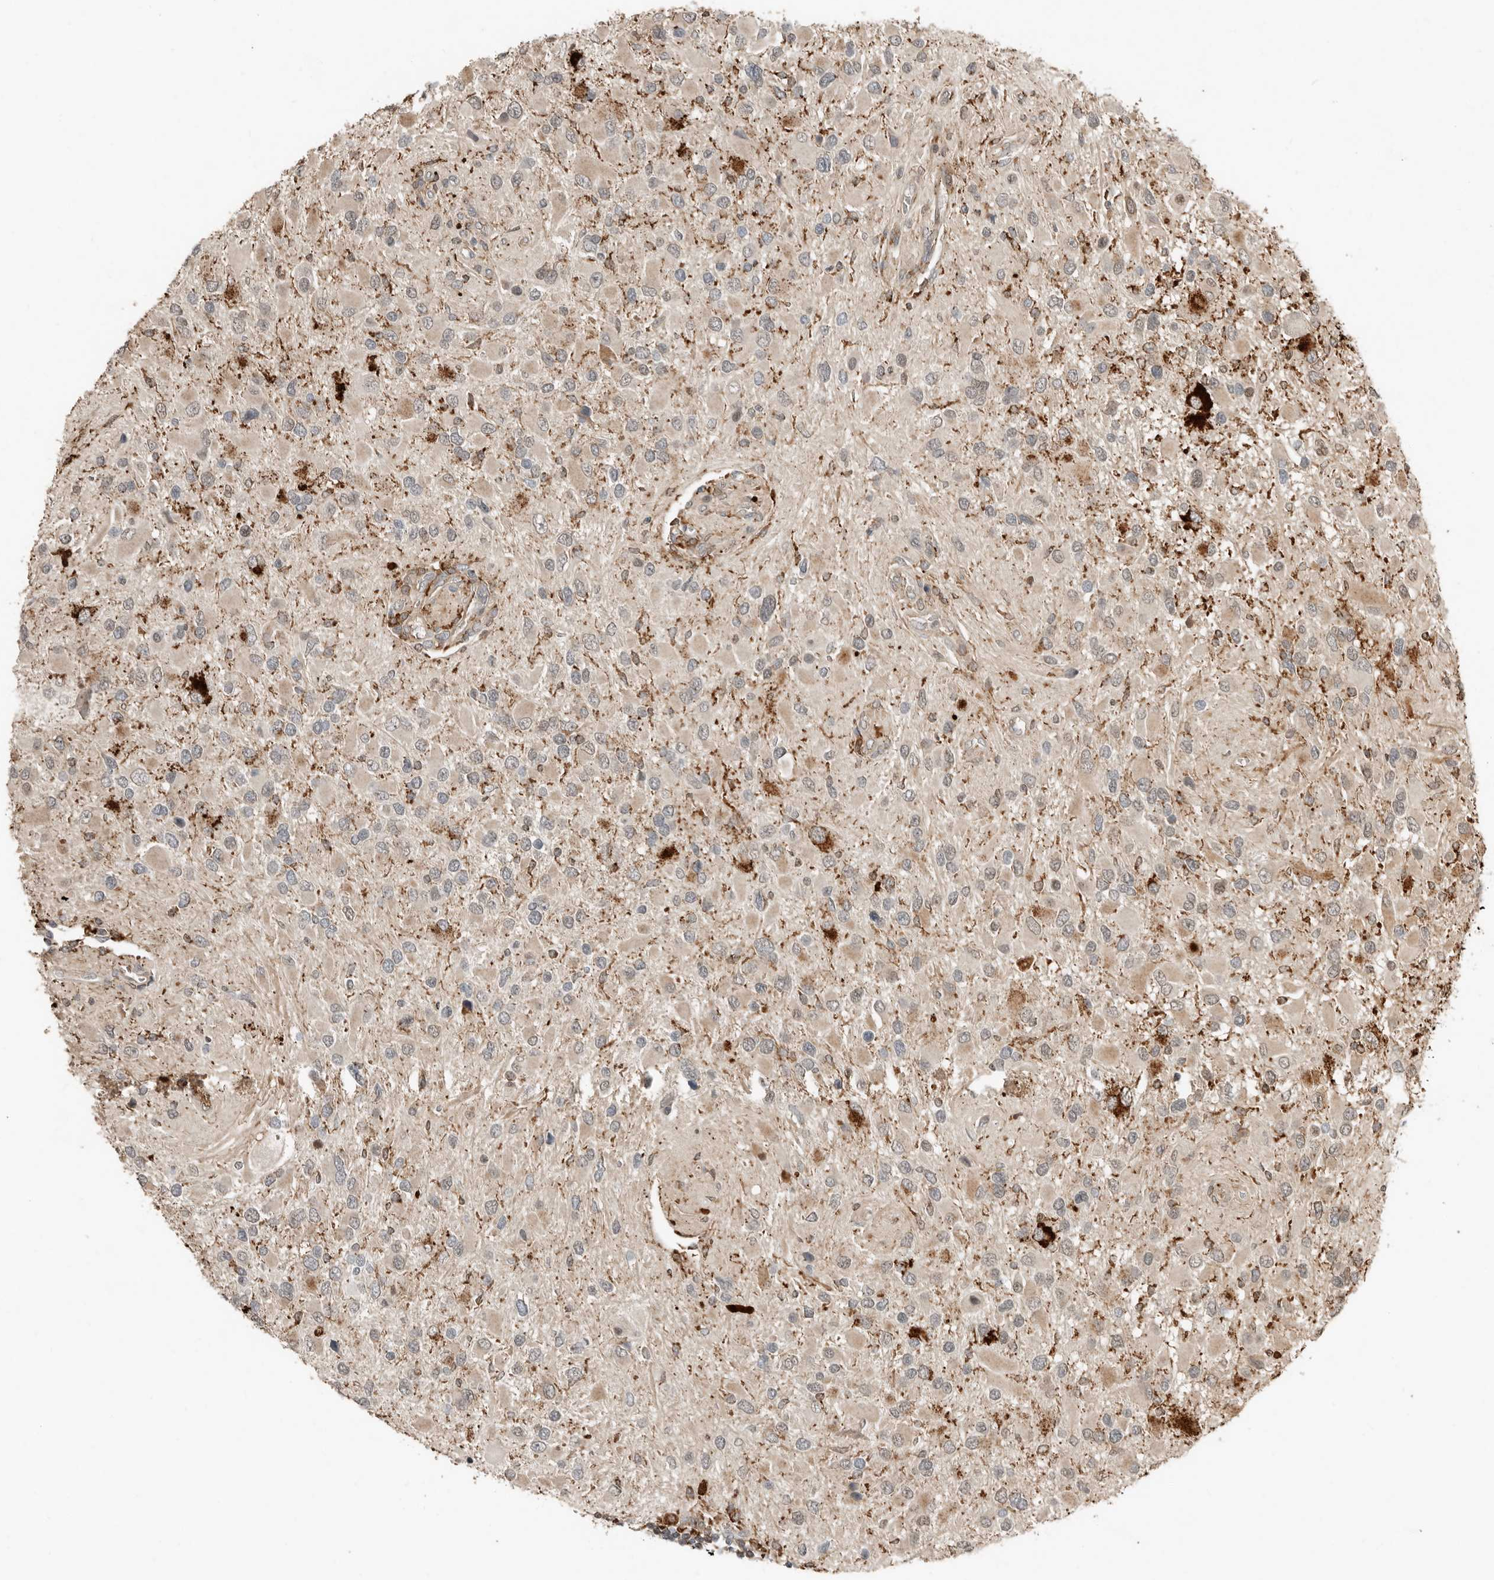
{"staining": {"intensity": "weak", "quantity": "<25%", "location": "cytoplasmic/membranous"}, "tissue": "glioma", "cell_type": "Tumor cells", "image_type": "cancer", "snomed": [{"axis": "morphology", "description": "Glioma, malignant, High grade"}, {"axis": "topography", "description": "Brain"}], "caption": "High magnification brightfield microscopy of glioma stained with DAB (brown) and counterstained with hematoxylin (blue): tumor cells show no significant expression. The staining was performed using DAB to visualize the protein expression in brown, while the nuclei were stained in blue with hematoxylin (Magnification: 20x).", "gene": "KLHL38", "patient": {"sex": "male", "age": 53}}